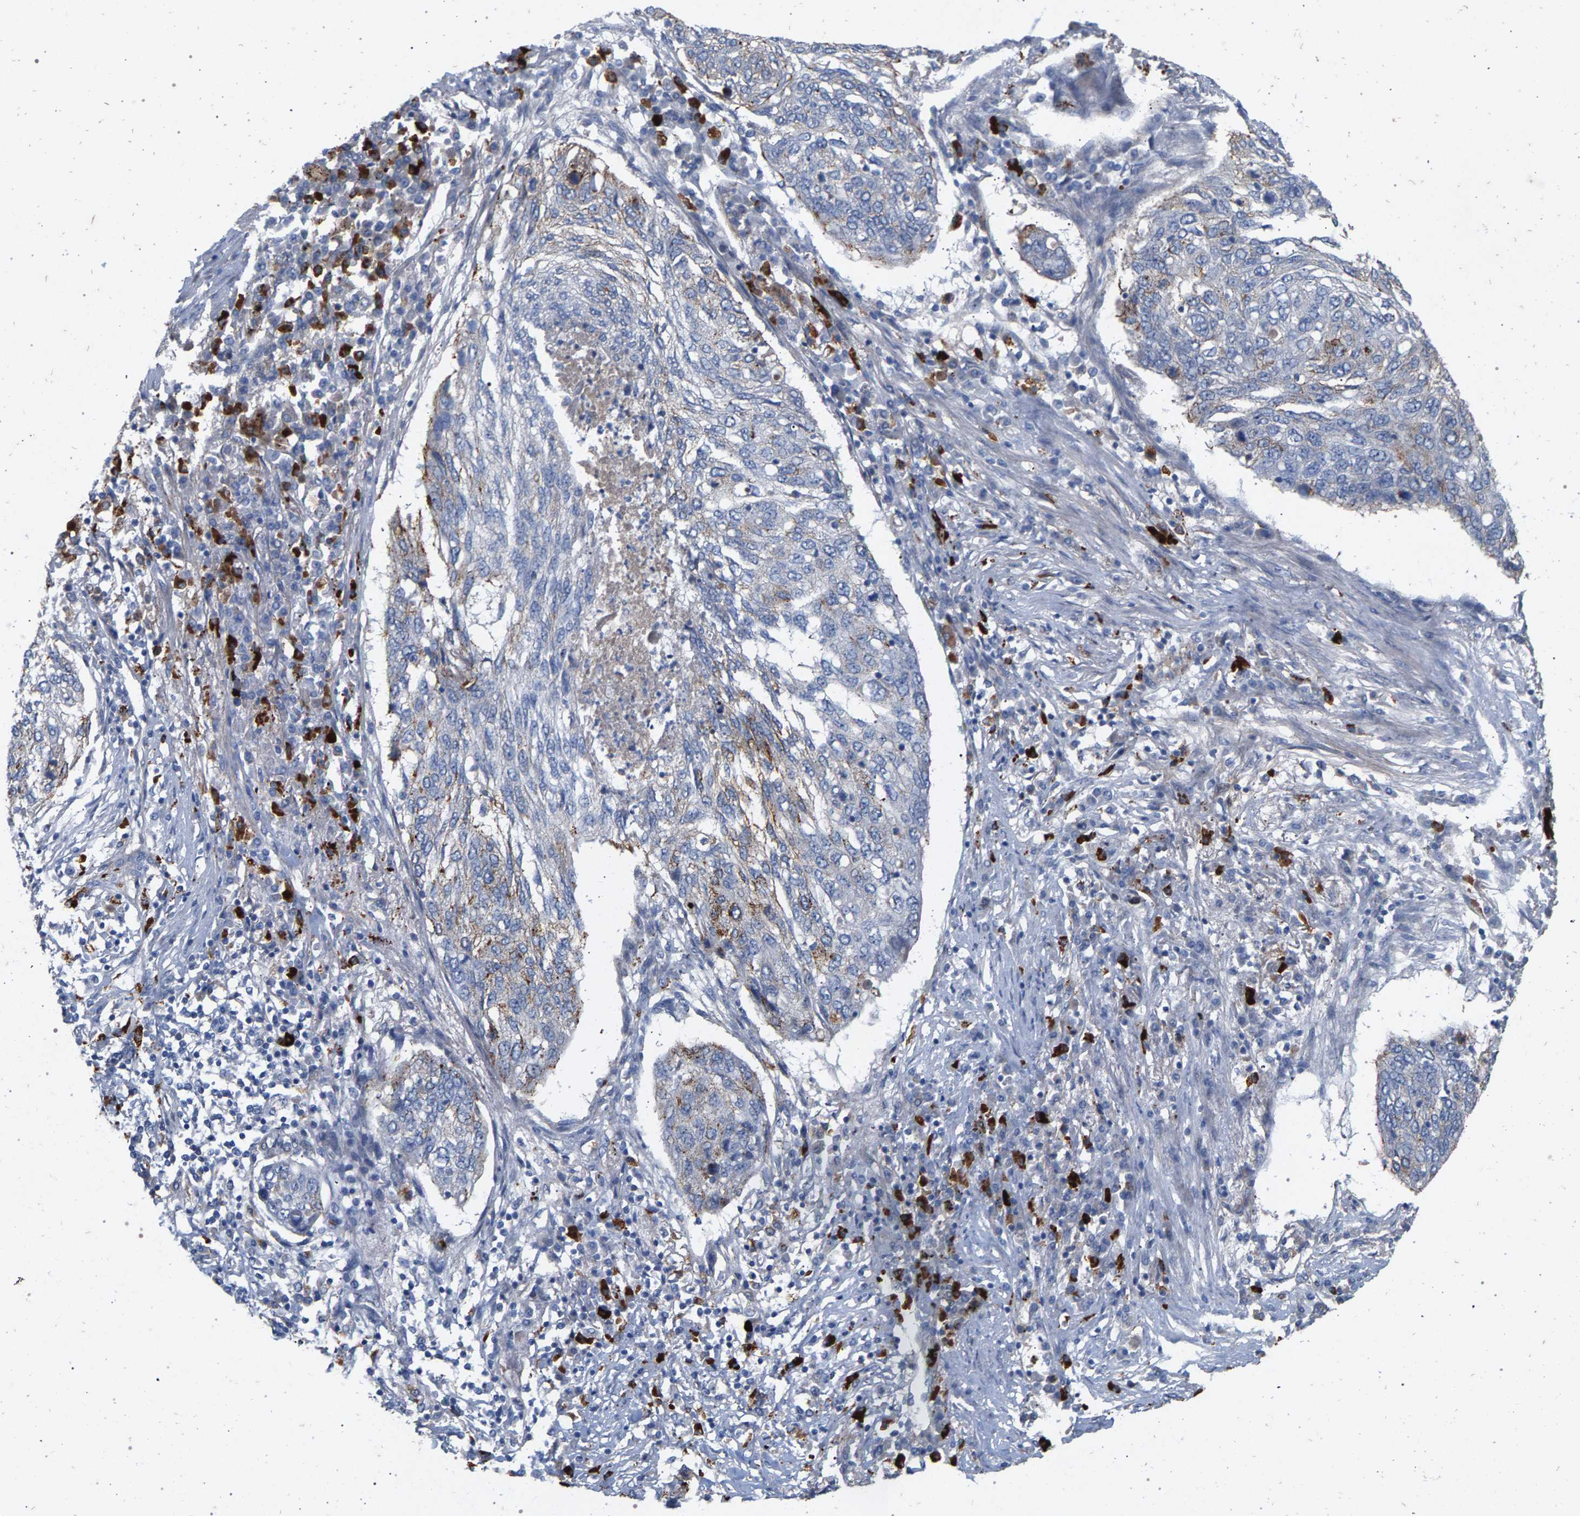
{"staining": {"intensity": "weak", "quantity": "<25%", "location": "cytoplasmic/membranous"}, "tissue": "lung cancer", "cell_type": "Tumor cells", "image_type": "cancer", "snomed": [{"axis": "morphology", "description": "Squamous cell carcinoma, NOS"}, {"axis": "topography", "description": "Lung"}], "caption": "This is an immunohistochemistry (IHC) image of squamous cell carcinoma (lung). There is no expression in tumor cells.", "gene": "MAMDC2", "patient": {"sex": "female", "age": 63}}